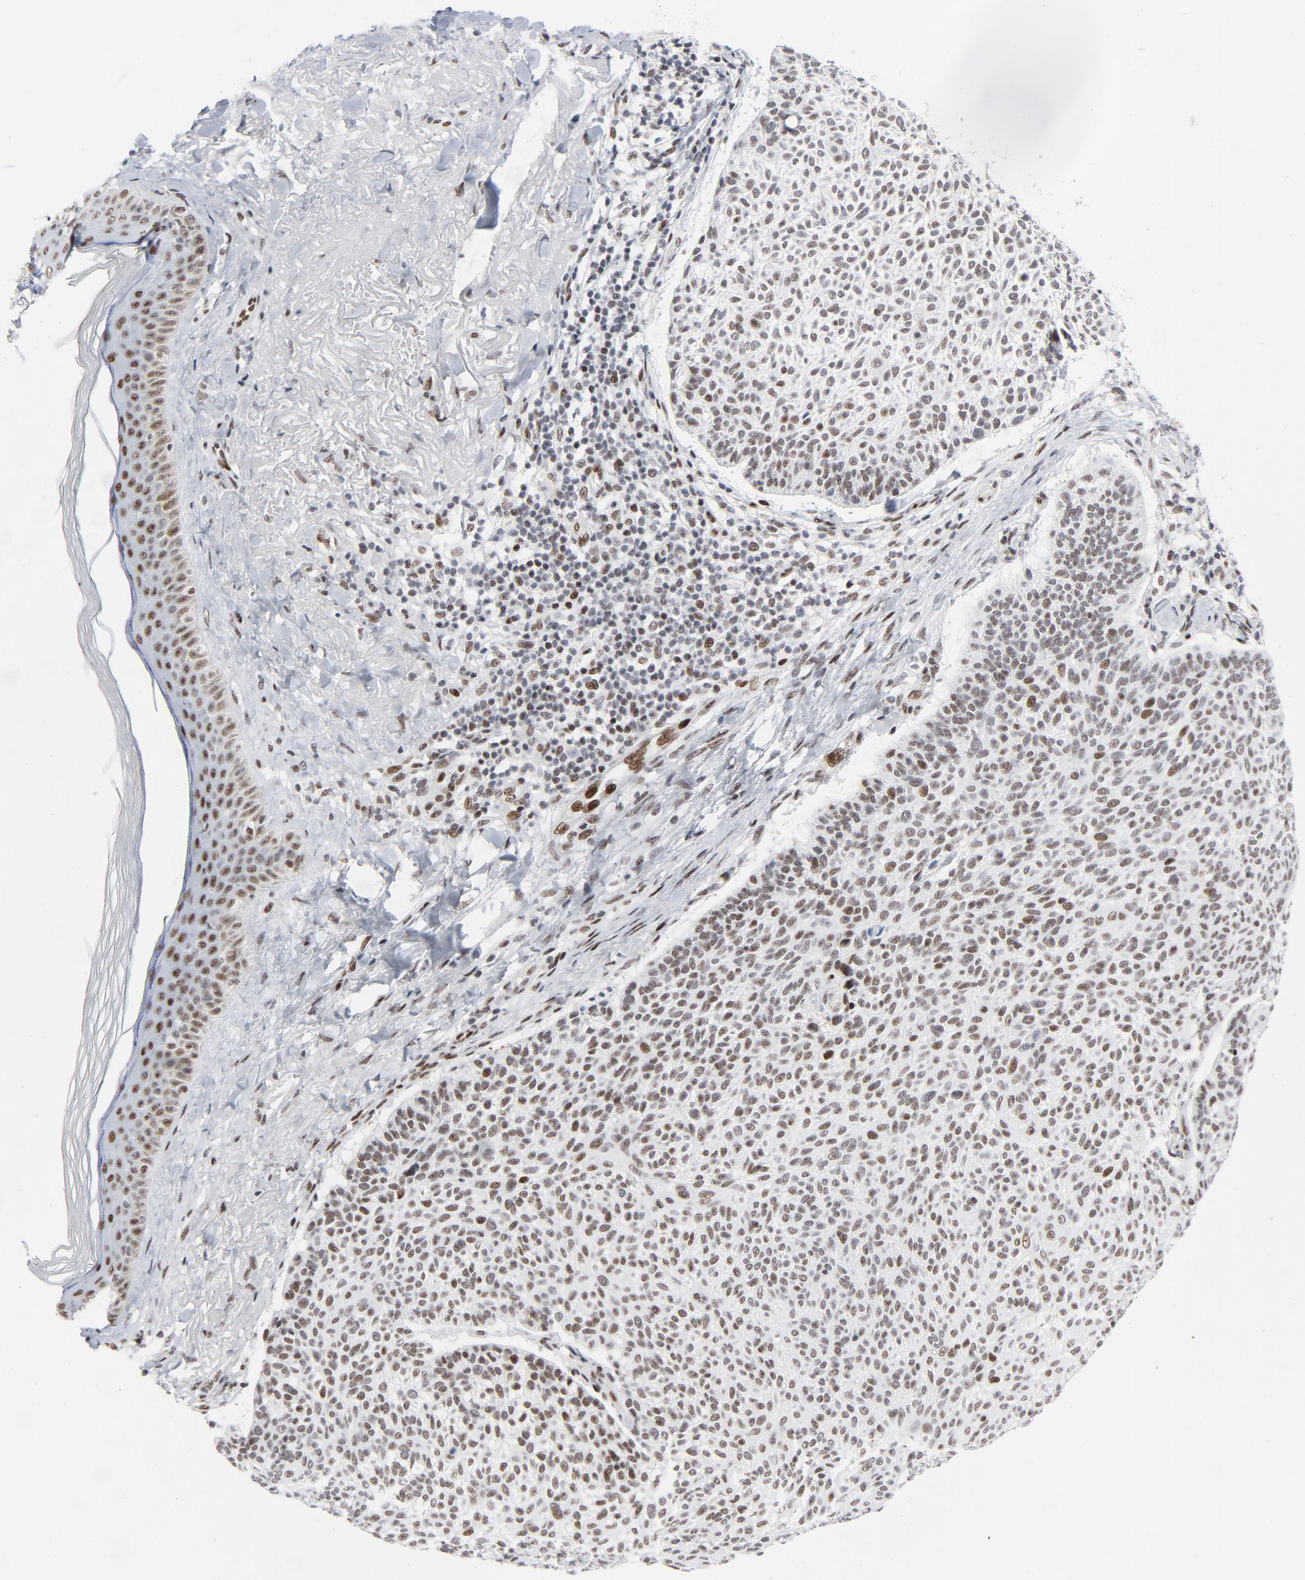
{"staining": {"intensity": "moderate", "quantity": ">75%", "location": "nuclear"}, "tissue": "skin cancer", "cell_type": "Tumor cells", "image_type": "cancer", "snomed": [{"axis": "morphology", "description": "Normal tissue, NOS"}, {"axis": "morphology", "description": "Basal cell carcinoma"}, {"axis": "topography", "description": "Skin"}], "caption": "This histopathology image reveals immunohistochemistry staining of basal cell carcinoma (skin), with medium moderate nuclear positivity in about >75% of tumor cells.", "gene": "HSF1", "patient": {"sex": "female", "age": 70}}